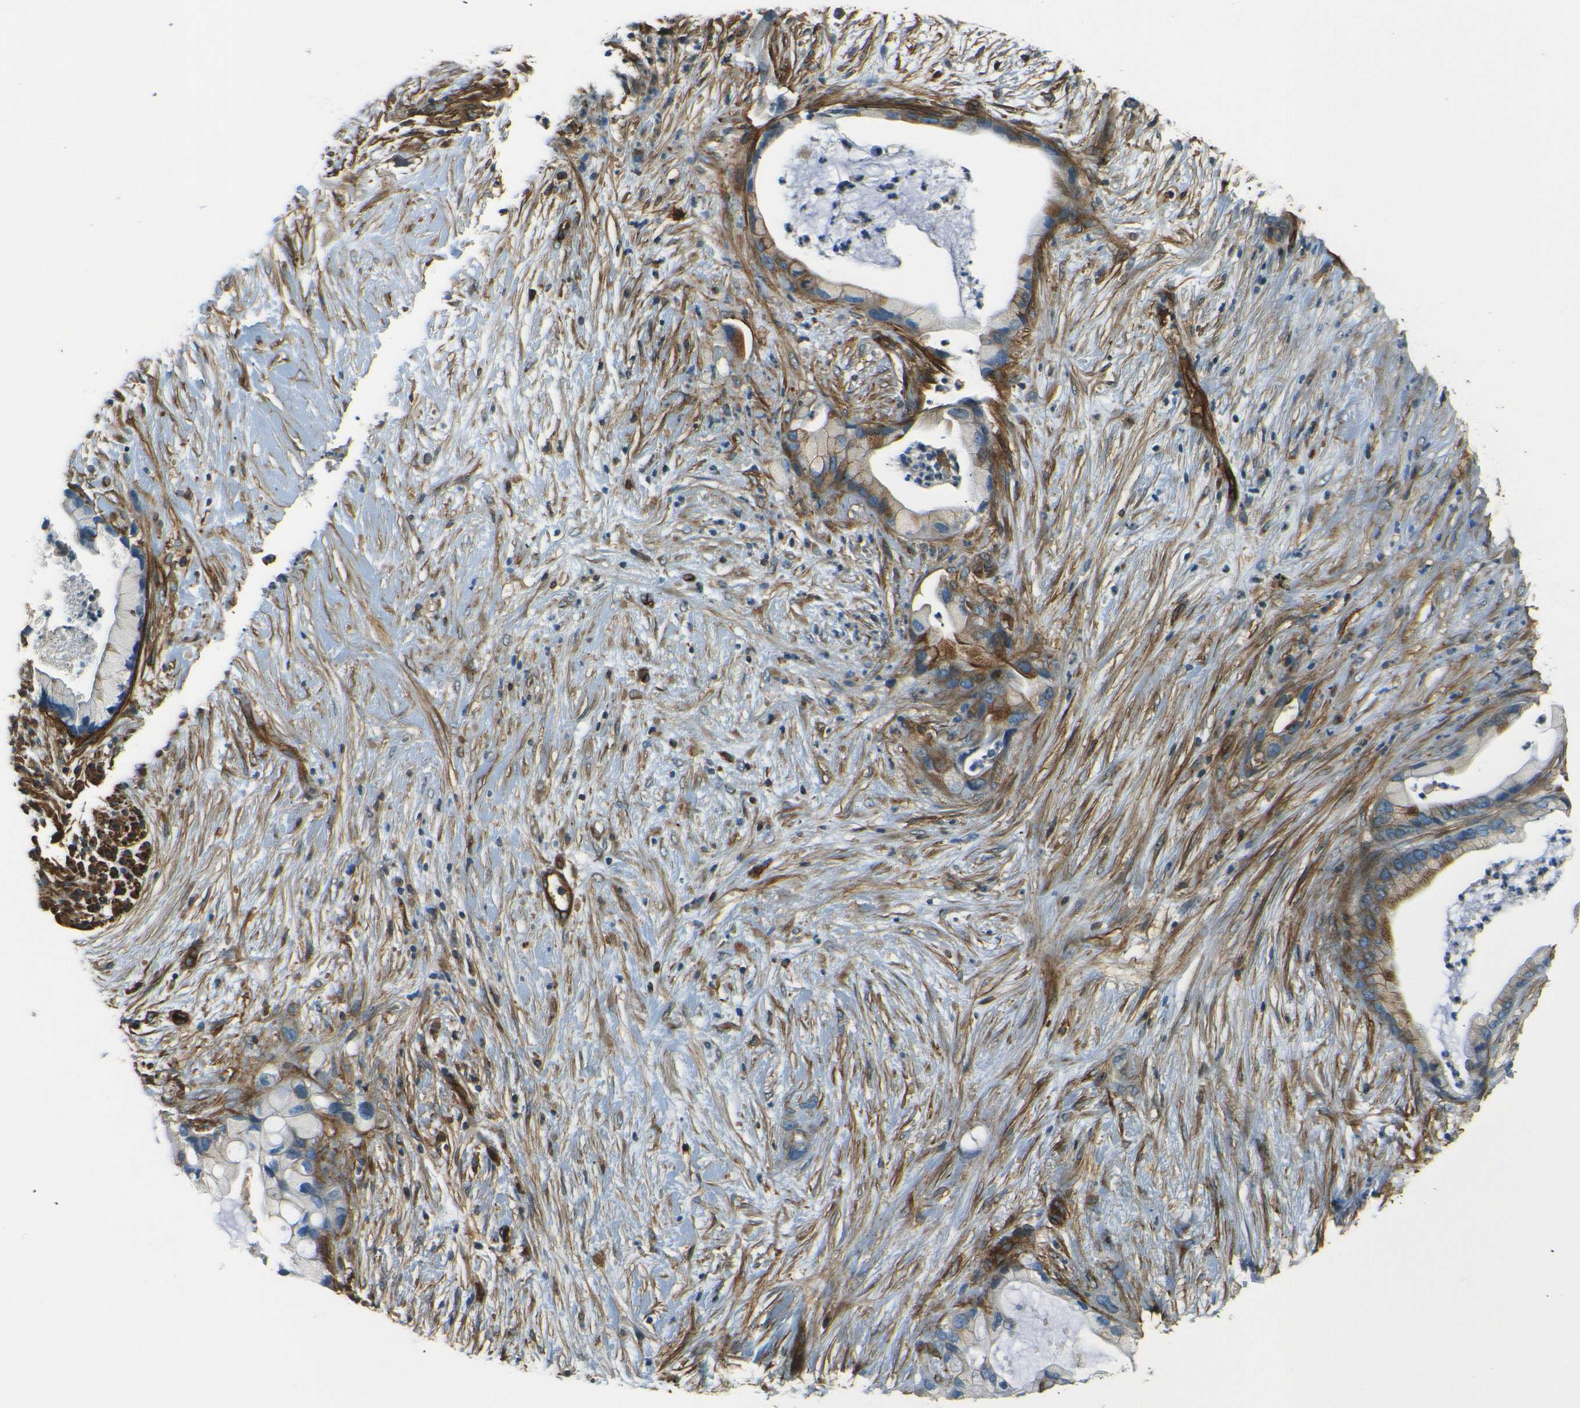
{"staining": {"intensity": "moderate", "quantity": "<25%", "location": "cytoplasmic/membranous"}, "tissue": "pancreatic cancer", "cell_type": "Tumor cells", "image_type": "cancer", "snomed": [{"axis": "morphology", "description": "Adenocarcinoma, NOS"}, {"axis": "topography", "description": "Pancreas"}], "caption": "Tumor cells reveal low levels of moderate cytoplasmic/membranous staining in about <25% of cells in human adenocarcinoma (pancreatic).", "gene": "ENTPD1", "patient": {"sex": "female", "age": 59}}